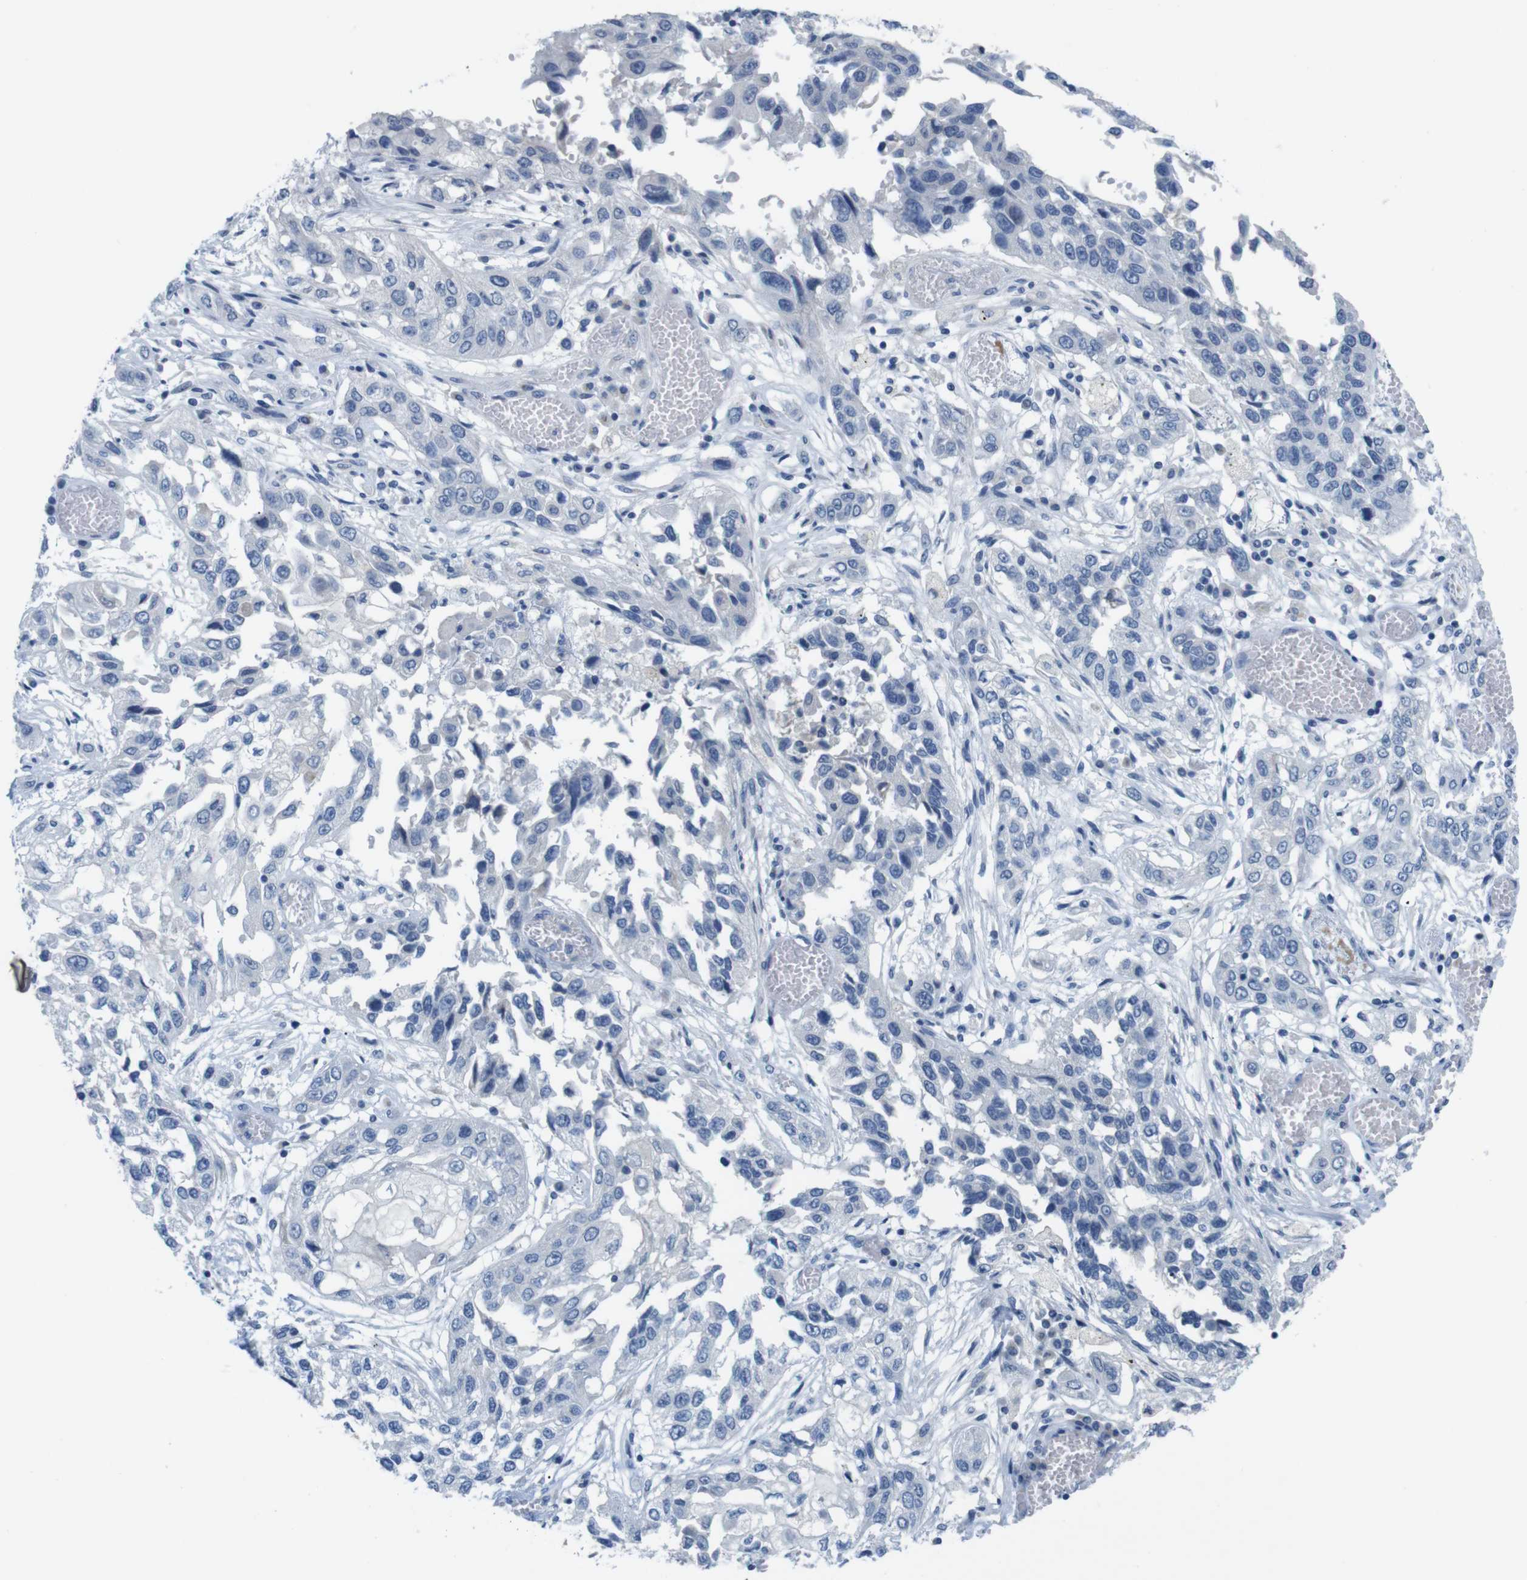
{"staining": {"intensity": "negative", "quantity": "none", "location": "none"}, "tissue": "lung cancer", "cell_type": "Tumor cells", "image_type": "cancer", "snomed": [{"axis": "morphology", "description": "Squamous cell carcinoma, NOS"}, {"axis": "topography", "description": "Lung"}], "caption": "The histopathology image reveals no staining of tumor cells in squamous cell carcinoma (lung).", "gene": "GOLGA2", "patient": {"sex": "male", "age": 71}}